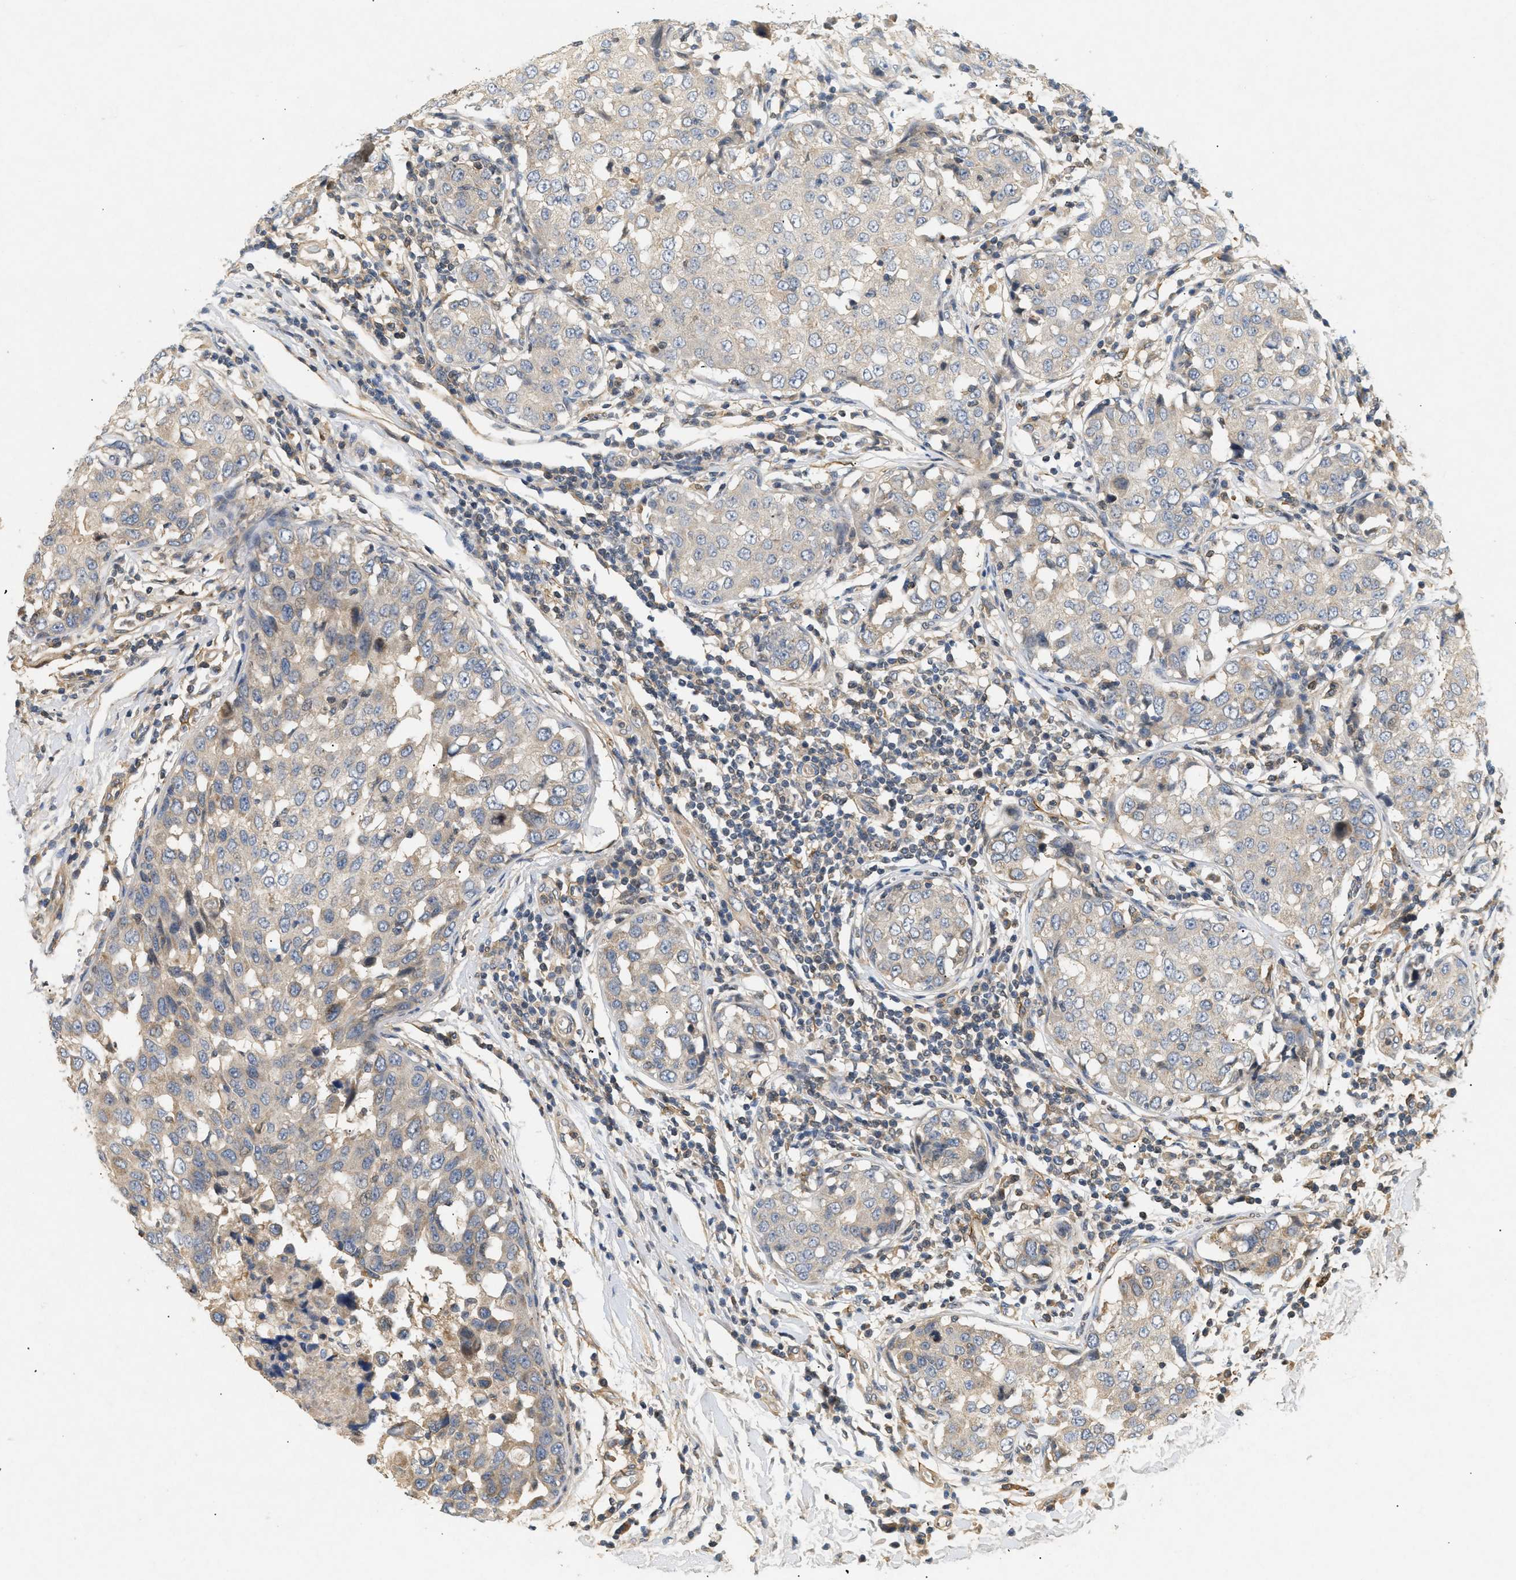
{"staining": {"intensity": "weak", "quantity": "25%-75%", "location": "cytoplasmic/membranous"}, "tissue": "breast cancer", "cell_type": "Tumor cells", "image_type": "cancer", "snomed": [{"axis": "morphology", "description": "Duct carcinoma"}, {"axis": "topography", "description": "Breast"}], "caption": "IHC of breast cancer shows low levels of weak cytoplasmic/membranous expression in about 25%-75% of tumor cells. (DAB IHC, brown staining for protein, blue staining for nuclei).", "gene": "FARS2", "patient": {"sex": "female", "age": 27}}